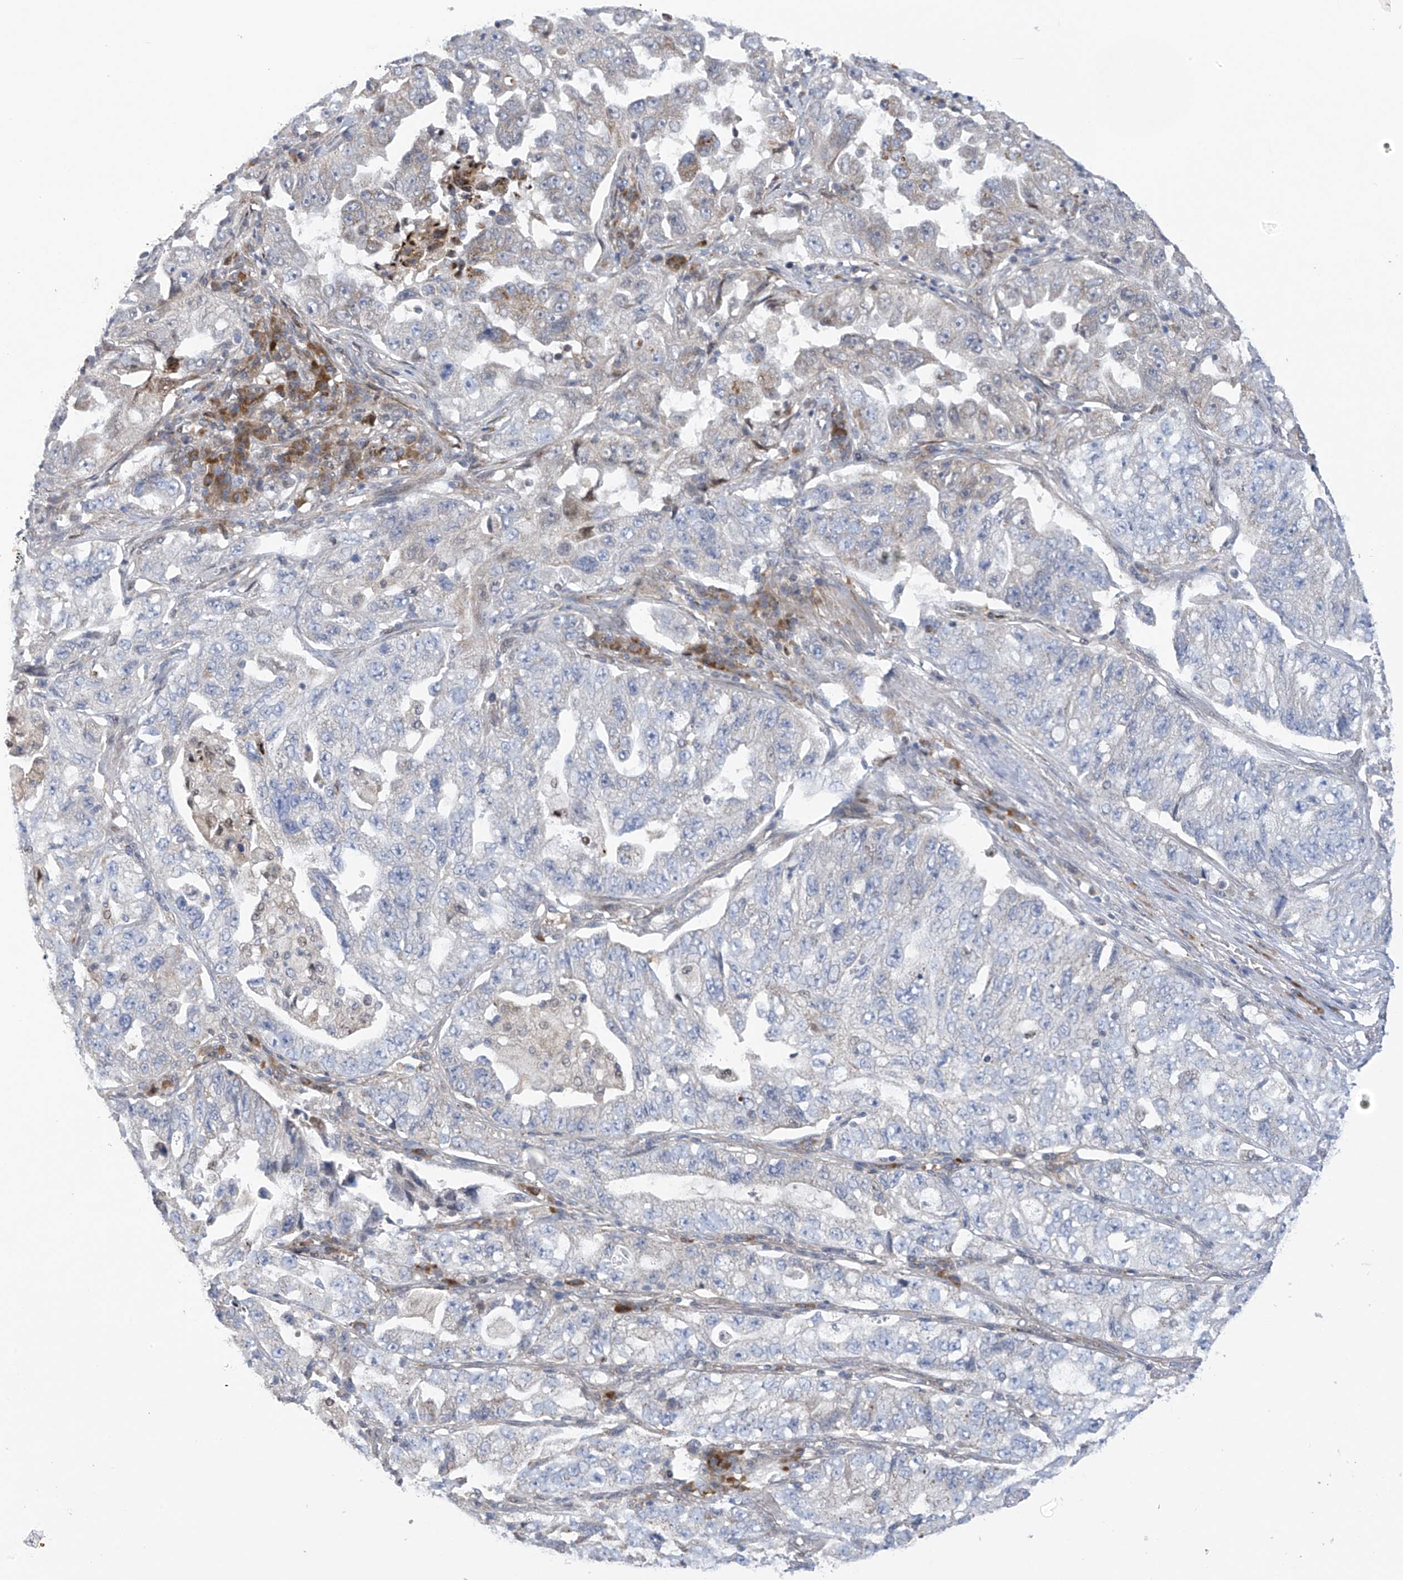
{"staining": {"intensity": "negative", "quantity": "none", "location": "none"}, "tissue": "lung cancer", "cell_type": "Tumor cells", "image_type": "cancer", "snomed": [{"axis": "morphology", "description": "Adenocarcinoma, NOS"}, {"axis": "topography", "description": "Lung"}], "caption": "This is an immunohistochemistry (IHC) image of adenocarcinoma (lung). There is no staining in tumor cells.", "gene": "SLCO4A1", "patient": {"sex": "female", "age": 51}}